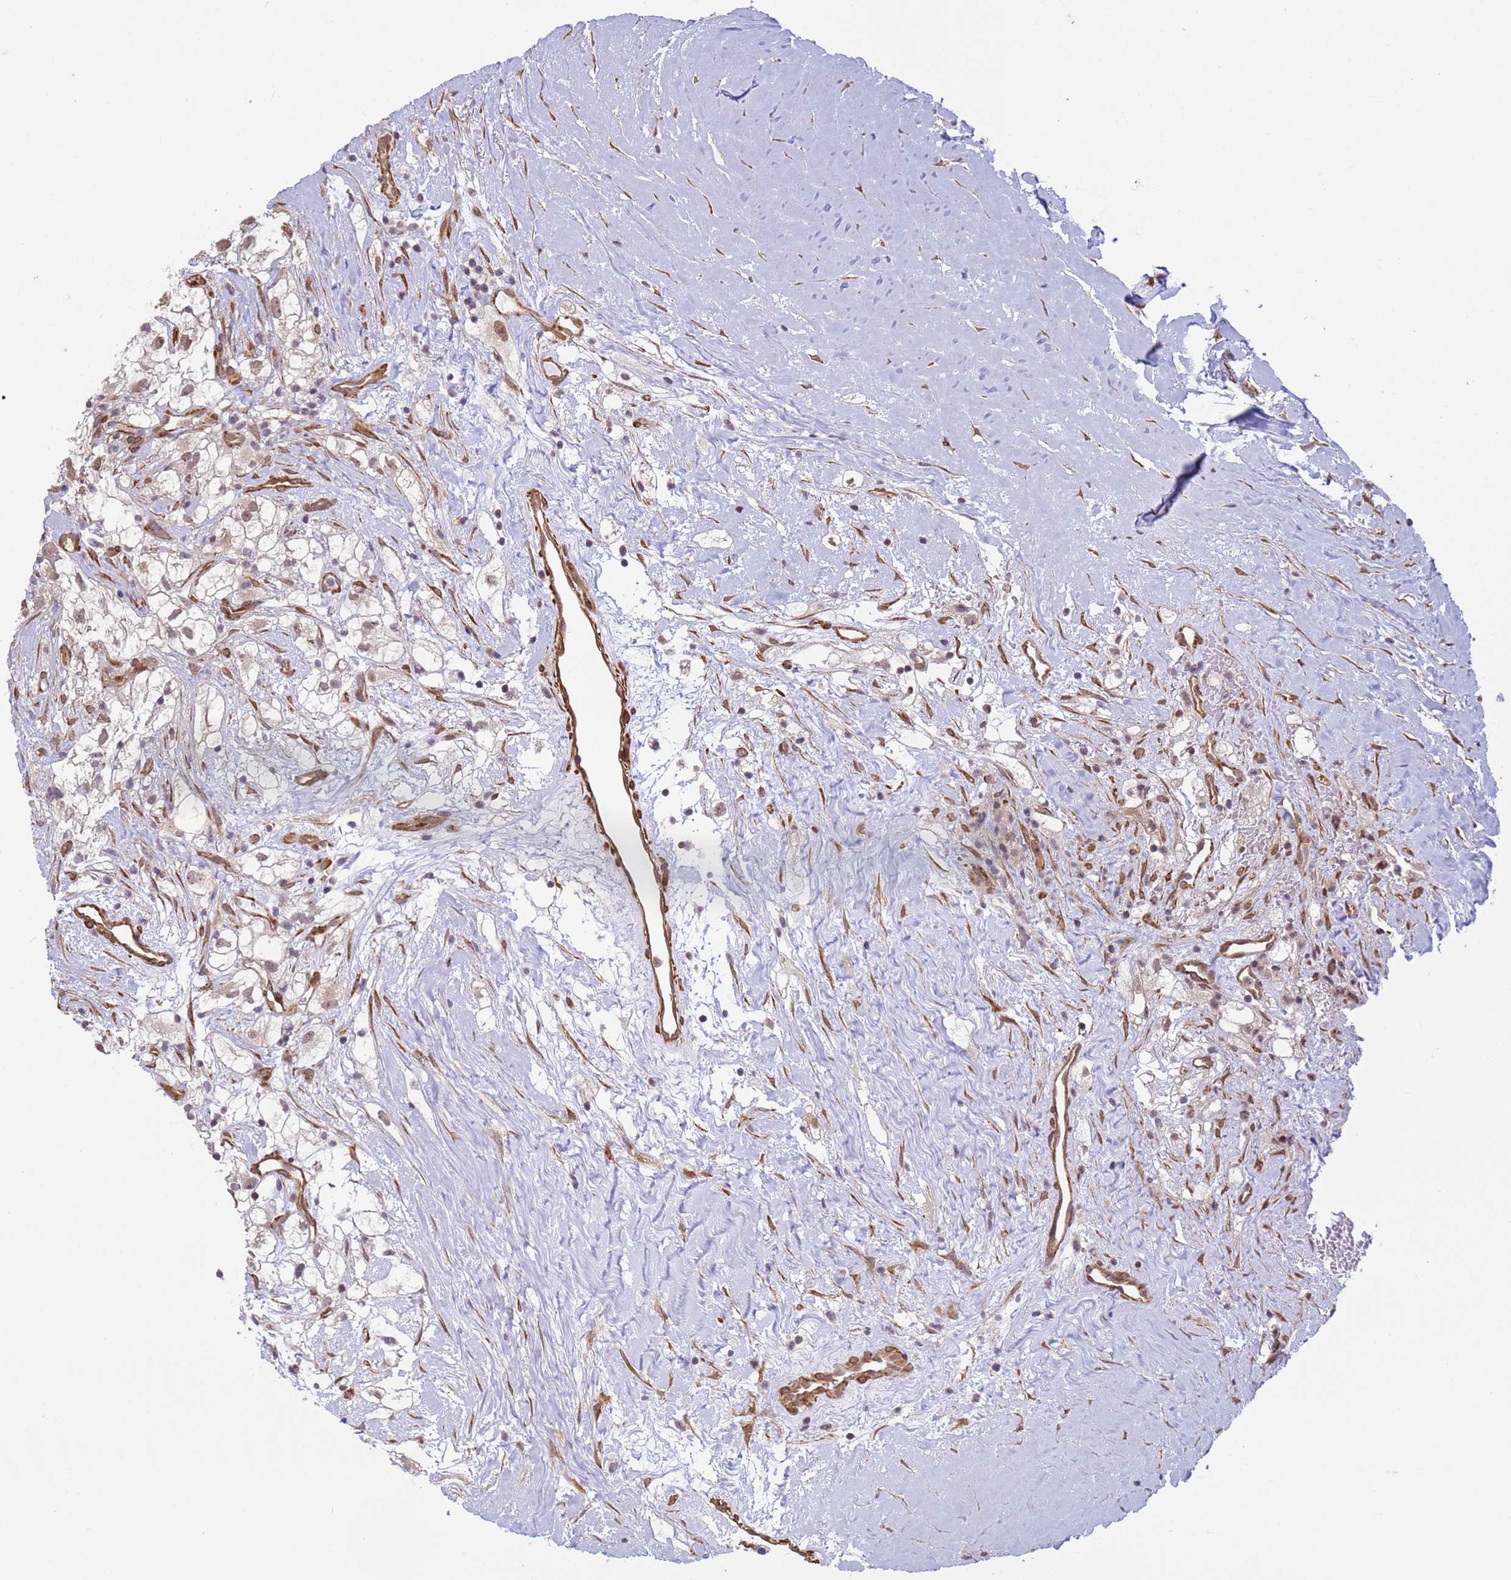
{"staining": {"intensity": "weak", "quantity": ">75%", "location": "cytoplasmic/membranous"}, "tissue": "renal cancer", "cell_type": "Tumor cells", "image_type": "cancer", "snomed": [{"axis": "morphology", "description": "Adenocarcinoma, NOS"}, {"axis": "topography", "description": "Kidney"}], "caption": "IHC micrograph of renal adenocarcinoma stained for a protein (brown), which exhibits low levels of weak cytoplasmic/membranous staining in approximately >75% of tumor cells.", "gene": "ITGB4", "patient": {"sex": "male", "age": 59}}